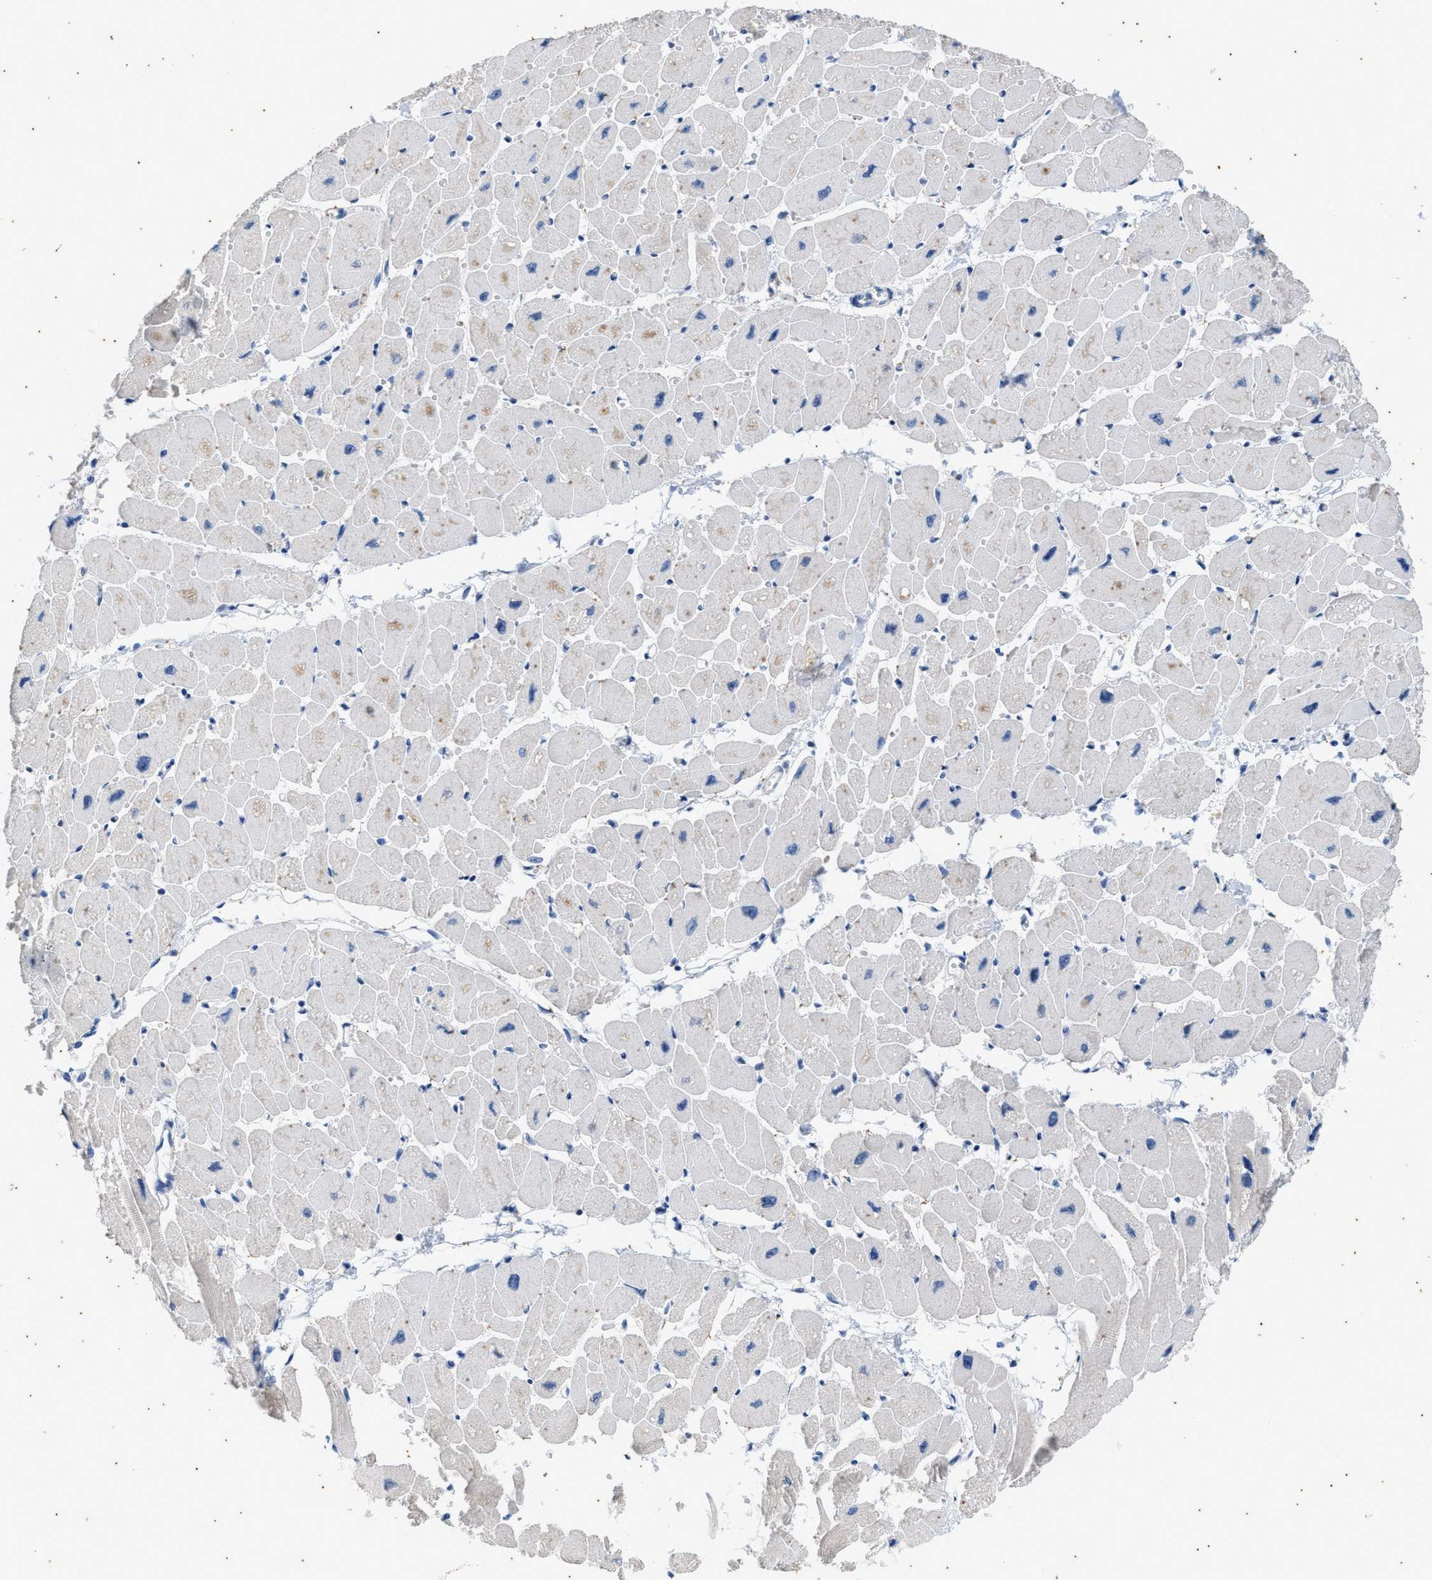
{"staining": {"intensity": "weak", "quantity": "25%-75%", "location": "cytoplasmic/membranous"}, "tissue": "heart muscle", "cell_type": "Cardiomyocytes", "image_type": "normal", "snomed": [{"axis": "morphology", "description": "Normal tissue, NOS"}, {"axis": "topography", "description": "Heart"}], "caption": "Immunohistochemistry of unremarkable human heart muscle displays low levels of weak cytoplasmic/membranous positivity in about 25%-75% of cardiomyocytes.", "gene": "COX19", "patient": {"sex": "female", "age": 54}}